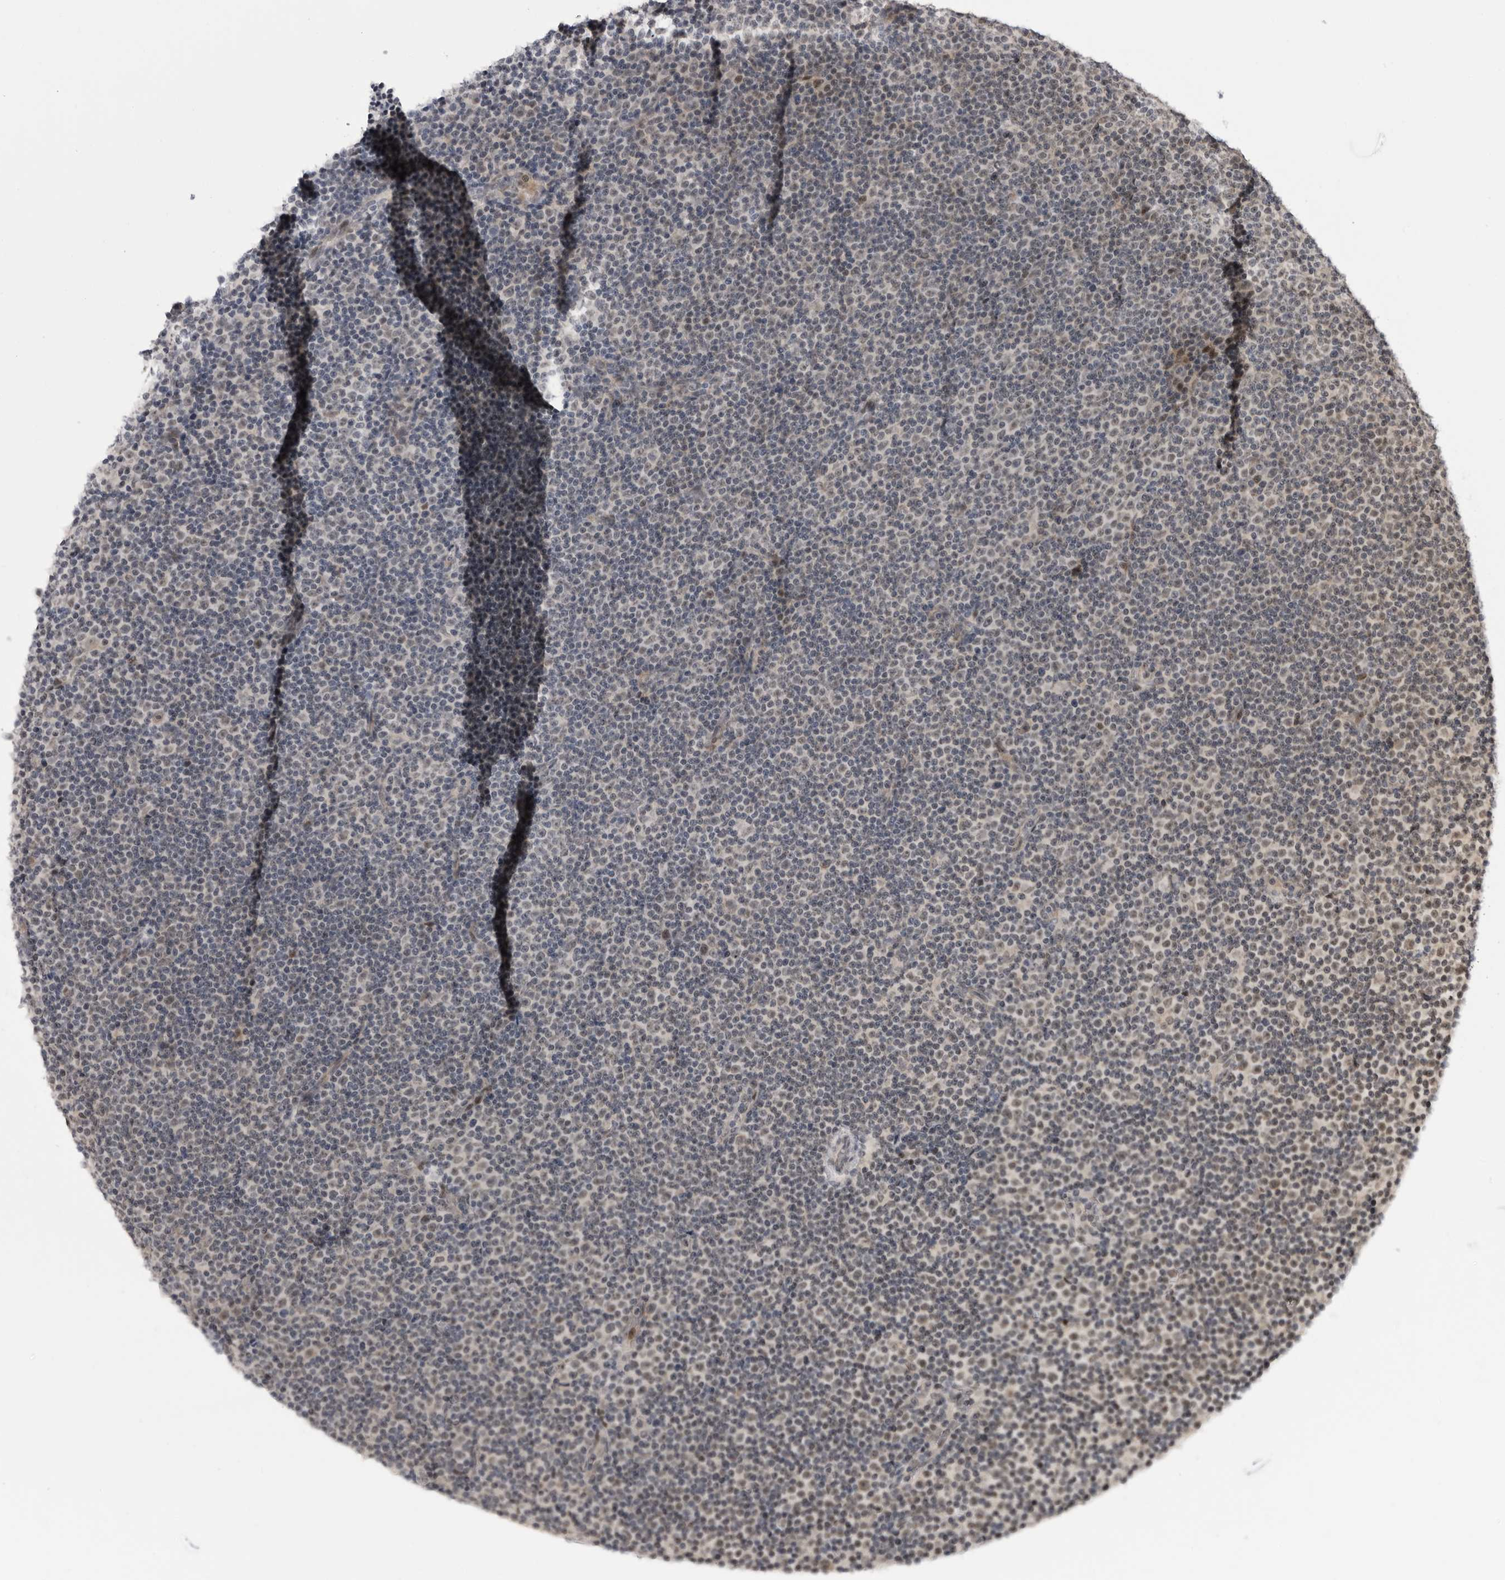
{"staining": {"intensity": "negative", "quantity": "none", "location": "none"}, "tissue": "lymphoma", "cell_type": "Tumor cells", "image_type": "cancer", "snomed": [{"axis": "morphology", "description": "Malignant lymphoma, non-Hodgkin's type, Low grade"}, {"axis": "topography", "description": "Lymph node"}], "caption": "The immunohistochemistry histopathology image has no significant expression in tumor cells of low-grade malignant lymphoma, non-Hodgkin's type tissue.", "gene": "ALPK2", "patient": {"sex": "female", "age": 67}}